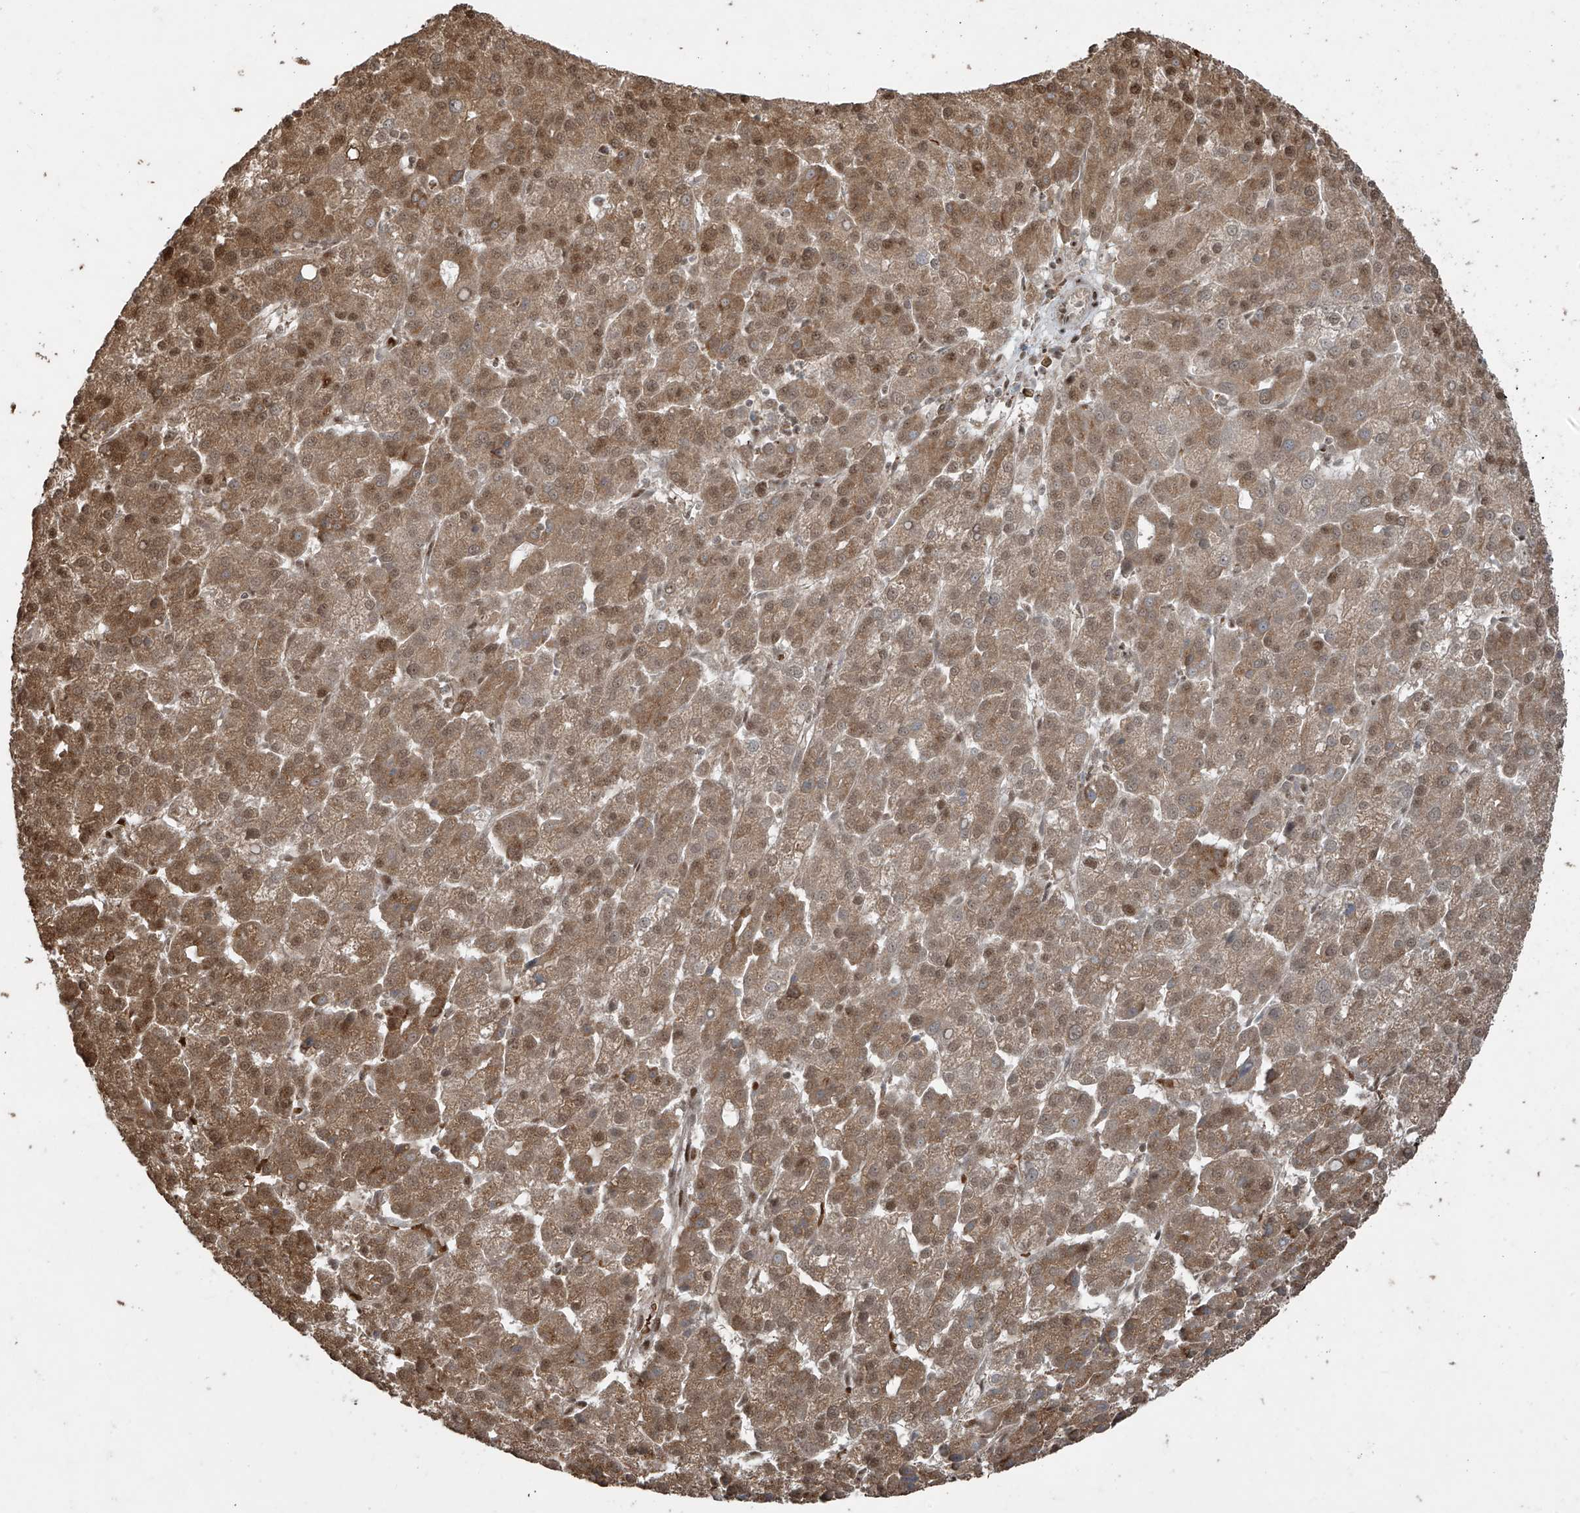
{"staining": {"intensity": "moderate", "quantity": ">75%", "location": "cytoplasmic/membranous,nuclear"}, "tissue": "liver cancer", "cell_type": "Tumor cells", "image_type": "cancer", "snomed": [{"axis": "morphology", "description": "Carcinoma, Hepatocellular, NOS"}, {"axis": "topography", "description": "Liver"}], "caption": "Immunohistochemistry of liver cancer demonstrates medium levels of moderate cytoplasmic/membranous and nuclear staining in about >75% of tumor cells. (DAB (3,3'-diaminobenzidine) IHC, brown staining for protein, blue staining for nuclei).", "gene": "TTC22", "patient": {"sex": "female", "age": 58}}